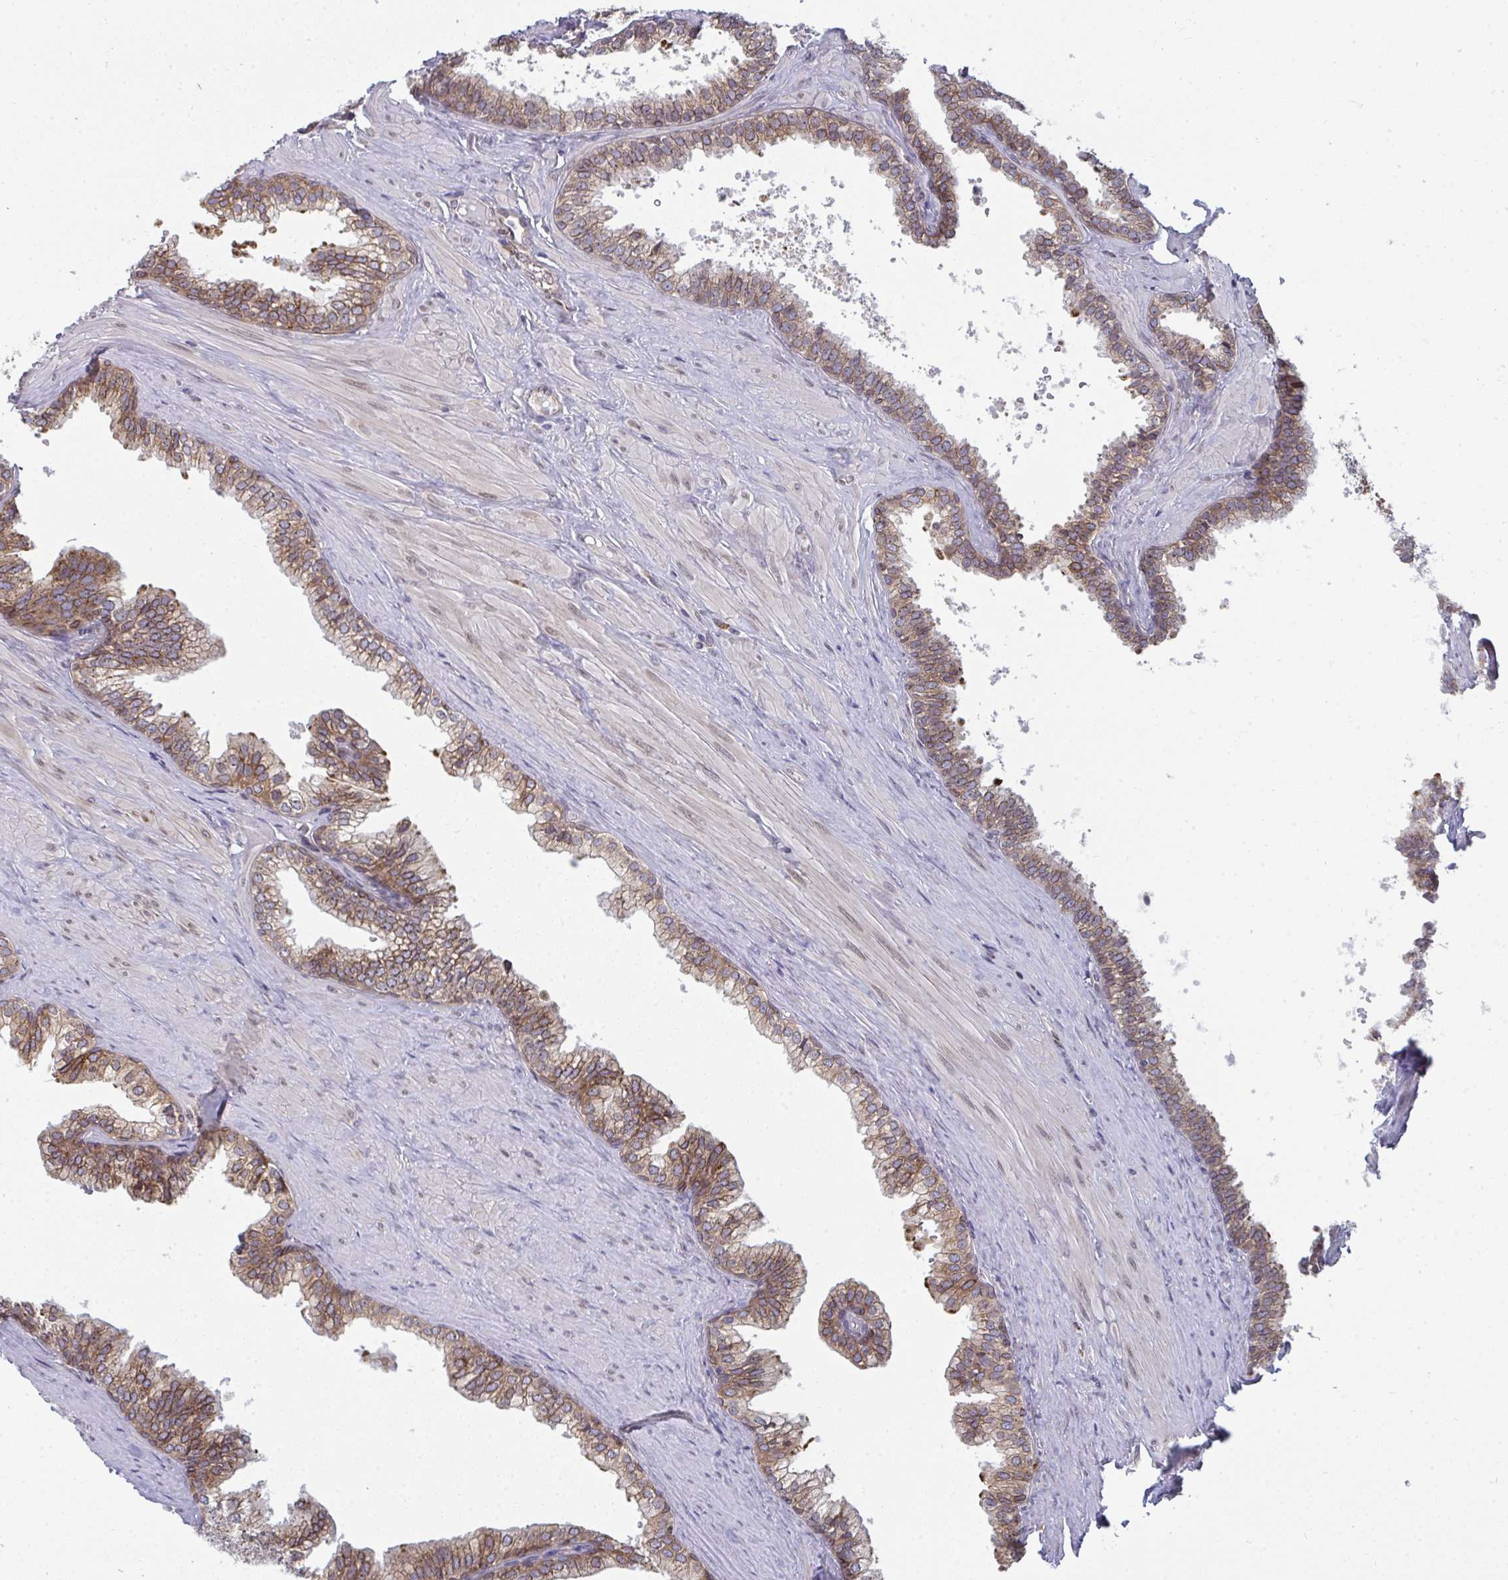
{"staining": {"intensity": "moderate", "quantity": ">75%", "location": "cytoplasmic/membranous"}, "tissue": "prostate", "cell_type": "Glandular cells", "image_type": "normal", "snomed": [{"axis": "morphology", "description": "Normal tissue, NOS"}, {"axis": "topography", "description": "Prostate"}, {"axis": "topography", "description": "Peripheral nerve tissue"}], "caption": "Moderate cytoplasmic/membranous positivity for a protein is appreciated in approximately >75% of glandular cells of unremarkable prostate using immunohistochemistry.", "gene": "LYSMD4", "patient": {"sex": "male", "age": 55}}